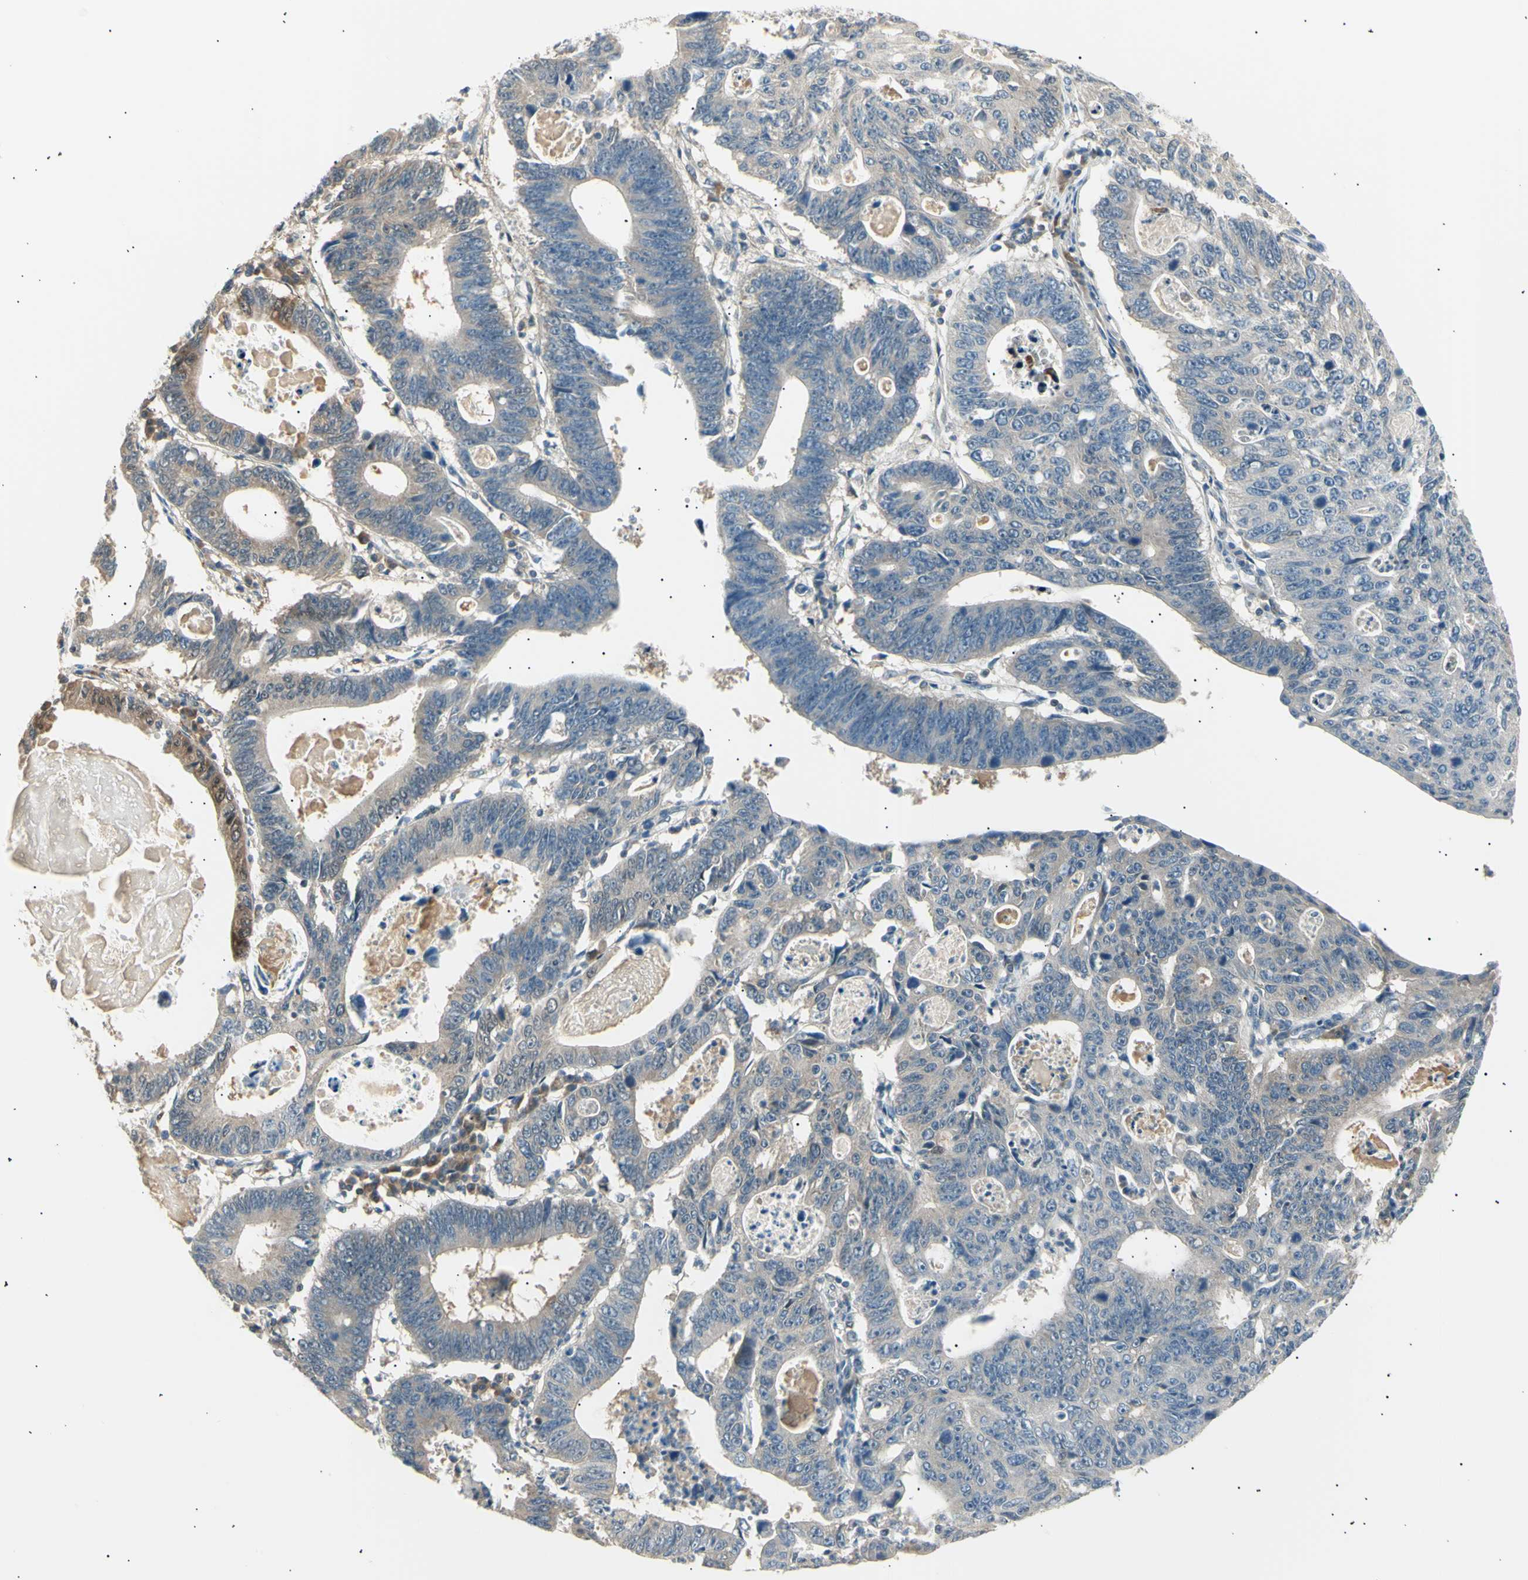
{"staining": {"intensity": "weak", "quantity": "25%-75%", "location": "cytoplasmic/membranous"}, "tissue": "stomach cancer", "cell_type": "Tumor cells", "image_type": "cancer", "snomed": [{"axis": "morphology", "description": "Adenocarcinoma, NOS"}, {"axis": "topography", "description": "Stomach"}], "caption": "DAB immunohistochemical staining of human stomach adenocarcinoma displays weak cytoplasmic/membranous protein expression in about 25%-75% of tumor cells. Using DAB (3,3'-diaminobenzidine) (brown) and hematoxylin (blue) stains, captured at high magnification using brightfield microscopy.", "gene": "LHPP", "patient": {"sex": "male", "age": 59}}